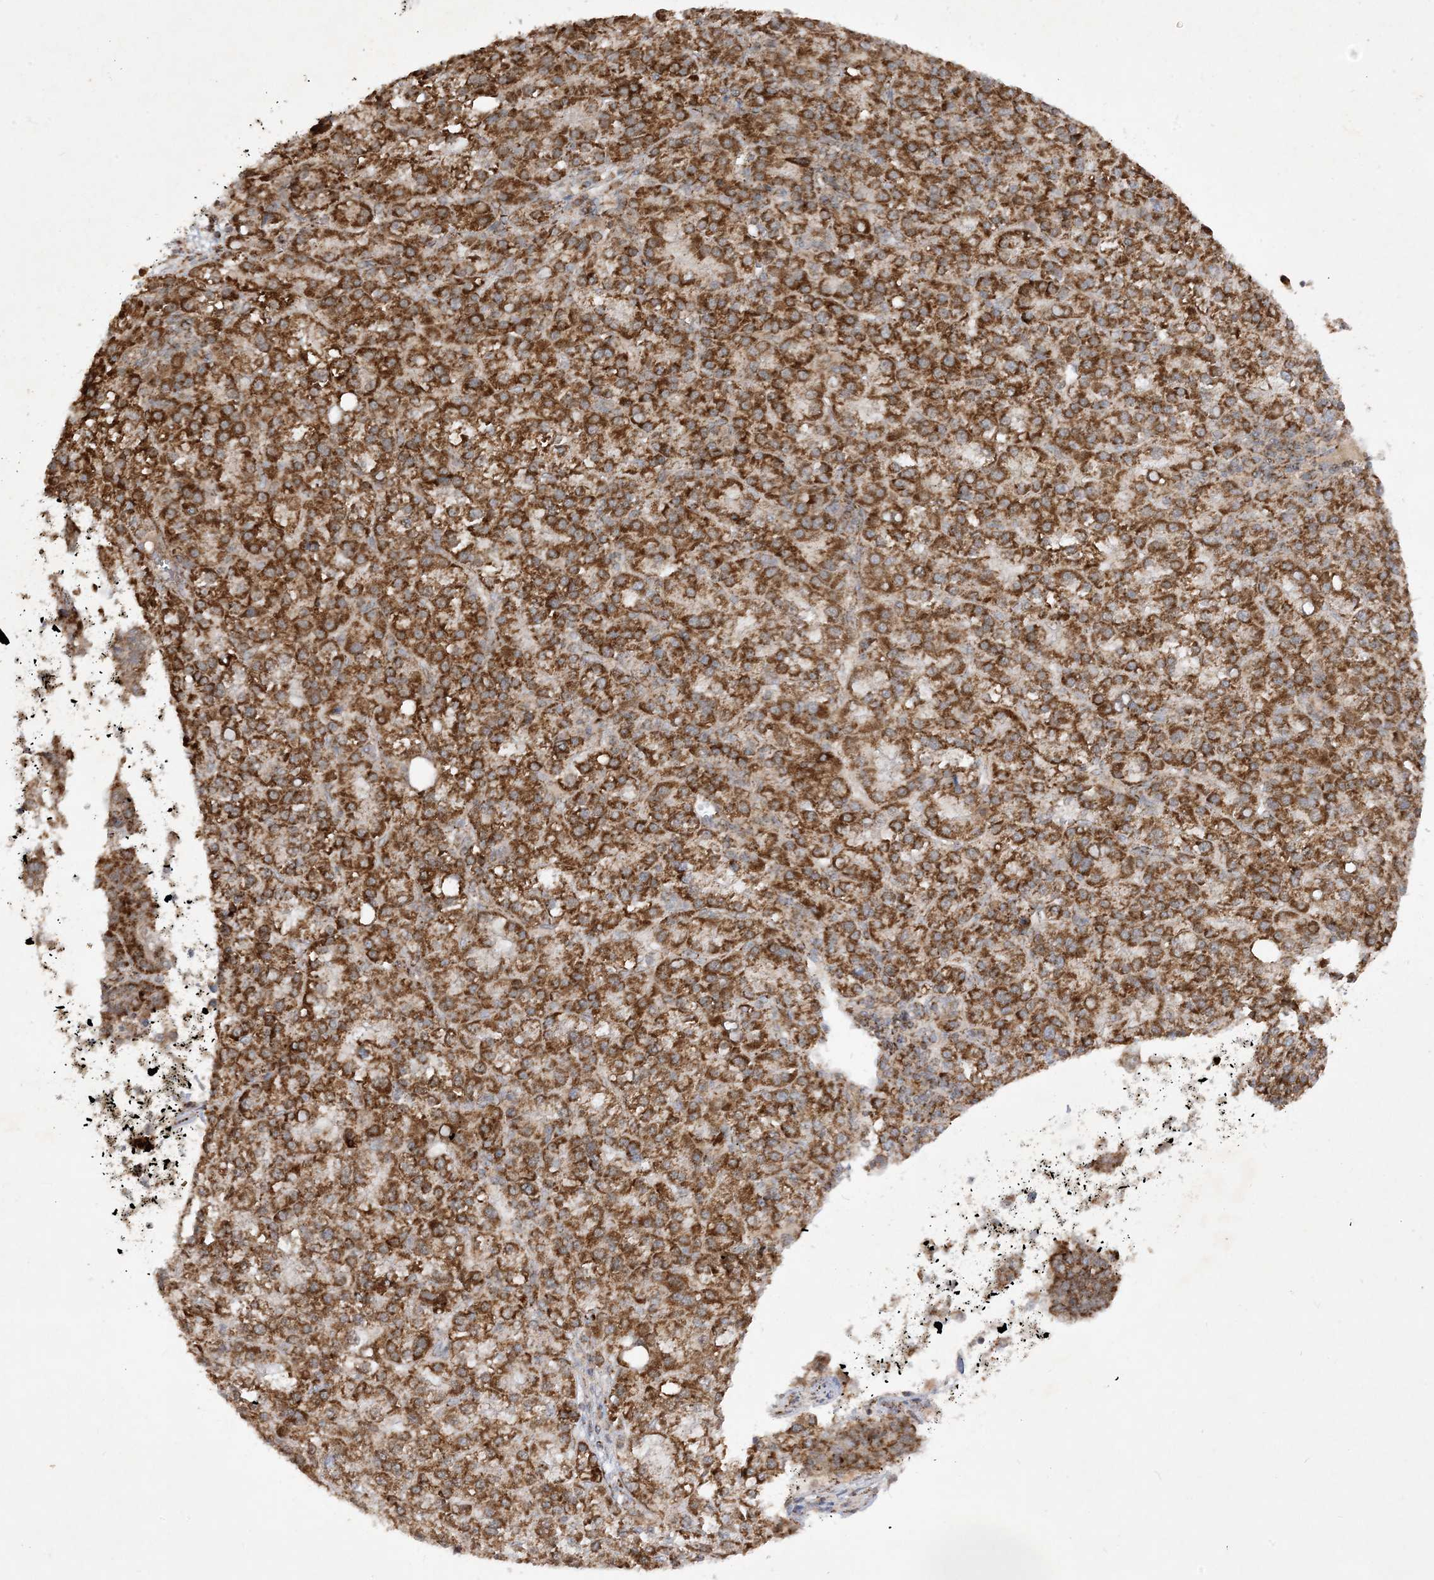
{"staining": {"intensity": "strong", "quantity": ">75%", "location": "cytoplasmic/membranous"}, "tissue": "liver cancer", "cell_type": "Tumor cells", "image_type": "cancer", "snomed": [{"axis": "morphology", "description": "Carcinoma, Hepatocellular, NOS"}, {"axis": "topography", "description": "Liver"}], "caption": "A high amount of strong cytoplasmic/membranous positivity is identified in approximately >75% of tumor cells in hepatocellular carcinoma (liver) tissue. The protein of interest is stained brown, and the nuclei are stained in blue (DAB (3,3'-diaminobenzidine) IHC with brightfield microscopy, high magnification).", "gene": "NDUFAF3", "patient": {"sex": "female", "age": 58}}